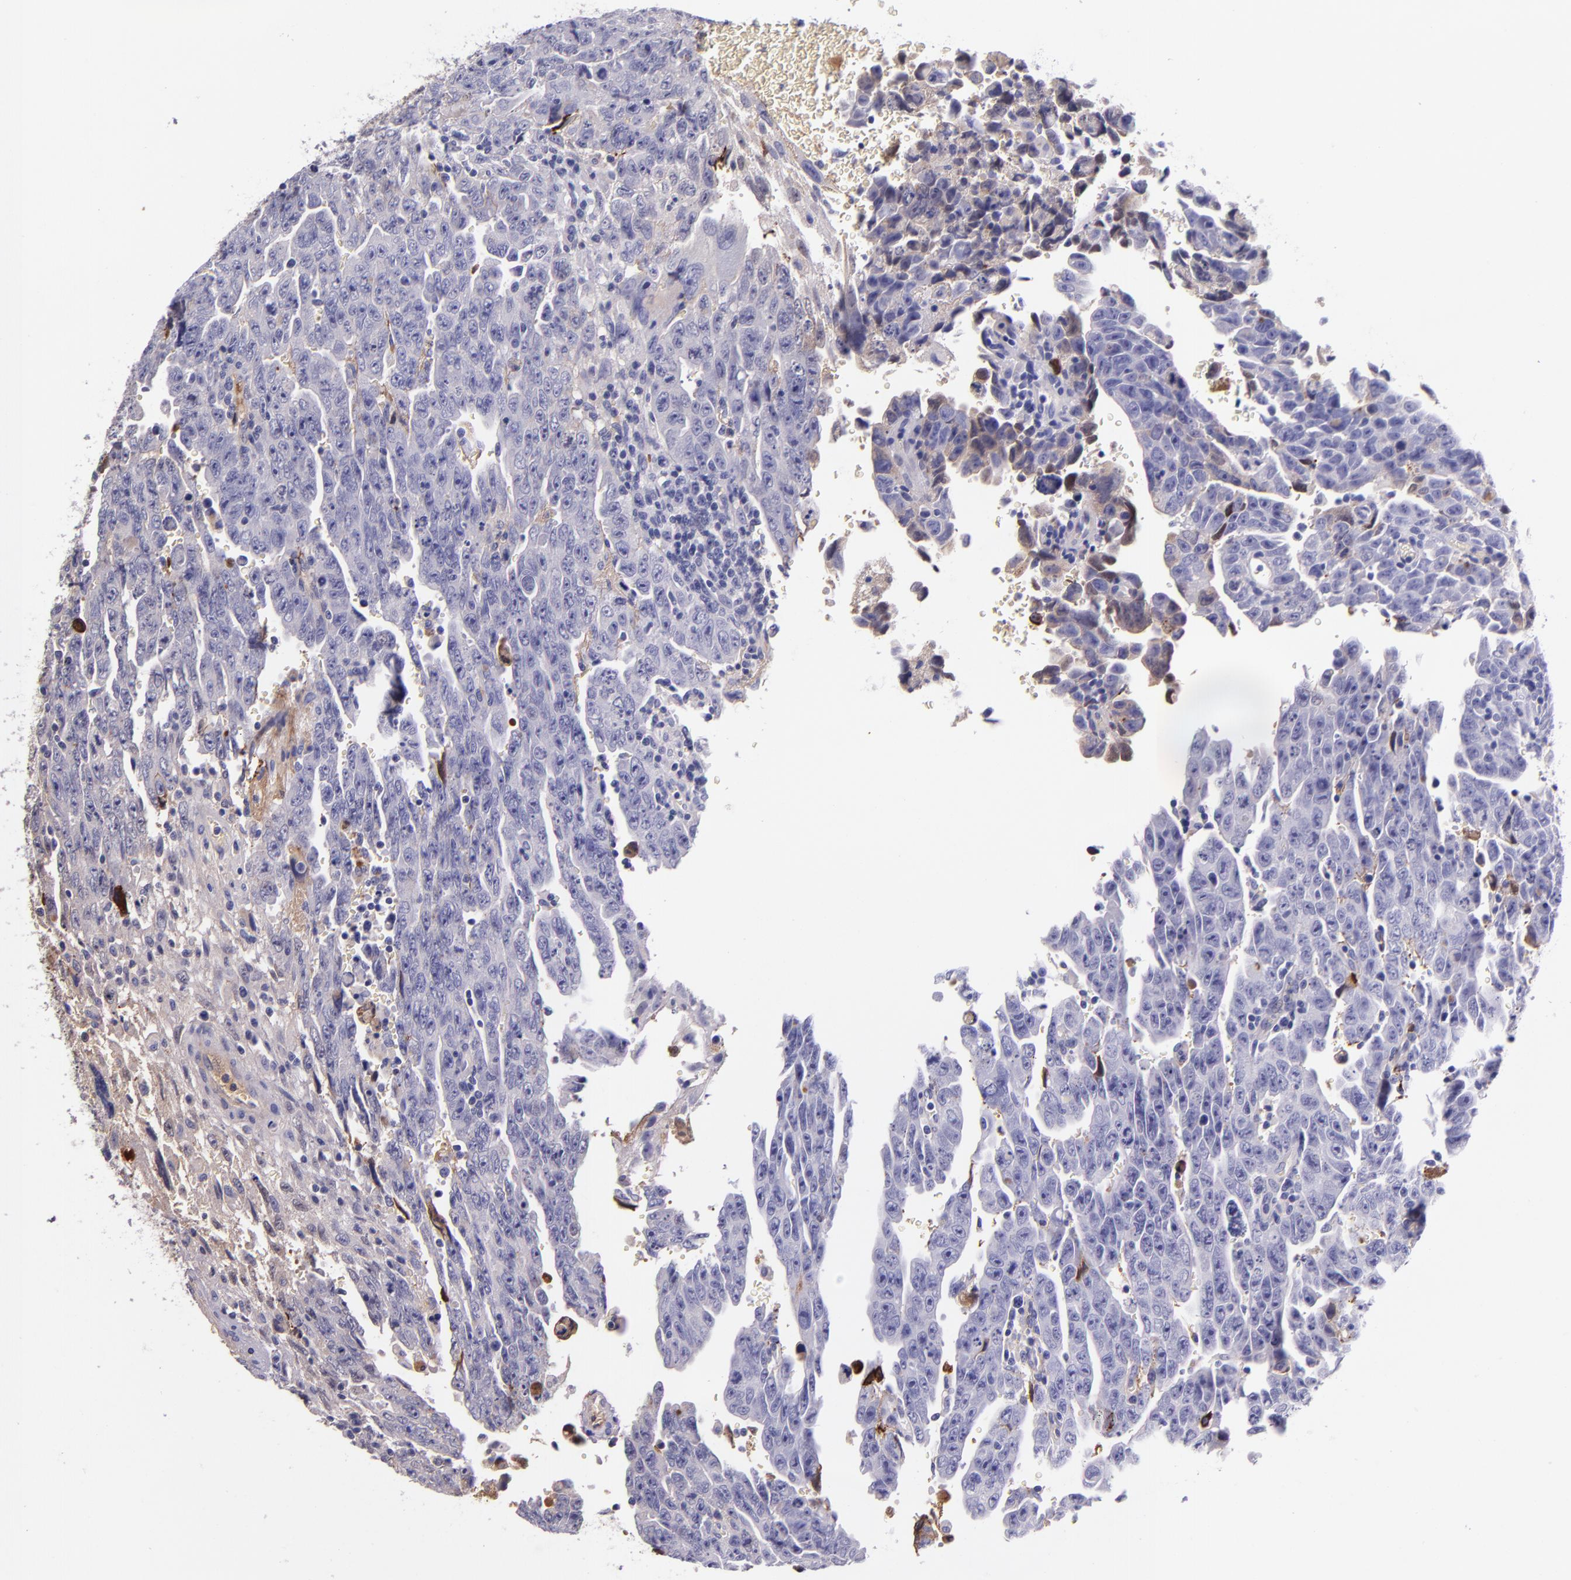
{"staining": {"intensity": "negative", "quantity": "none", "location": "none"}, "tissue": "testis cancer", "cell_type": "Tumor cells", "image_type": "cancer", "snomed": [{"axis": "morphology", "description": "Carcinoma, Embryonal, NOS"}, {"axis": "topography", "description": "Testis"}], "caption": "The immunohistochemistry image has no significant staining in tumor cells of testis cancer tissue. (DAB immunohistochemistry (IHC) visualized using brightfield microscopy, high magnification).", "gene": "KNG1", "patient": {"sex": "male", "age": 28}}